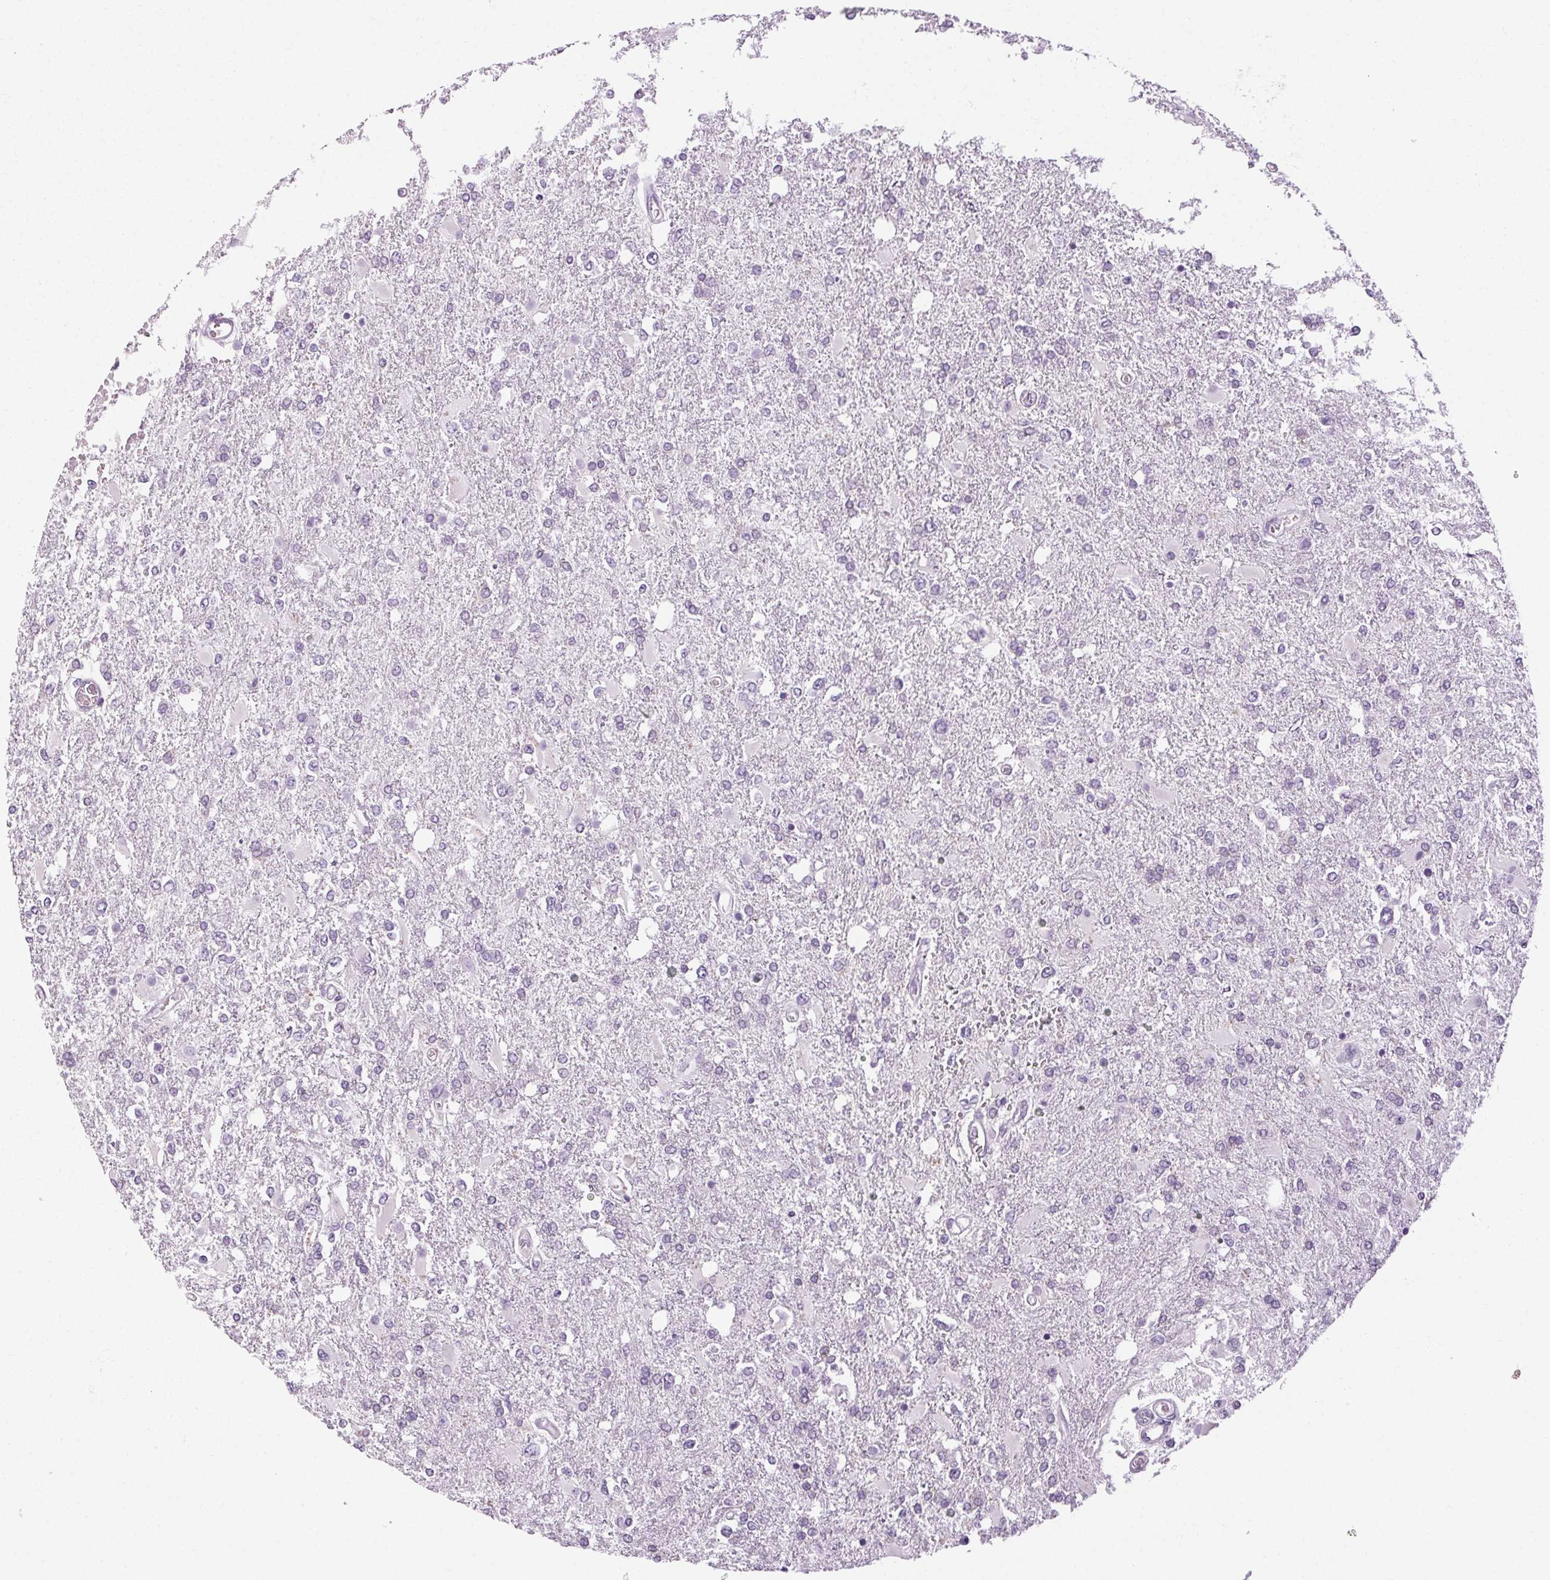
{"staining": {"intensity": "negative", "quantity": "none", "location": "none"}, "tissue": "glioma", "cell_type": "Tumor cells", "image_type": "cancer", "snomed": [{"axis": "morphology", "description": "Glioma, malignant, High grade"}, {"axis": "topography", "description": "Cerebral cortex"}], "caption": "A high-resolution image shows IHC staining of glioma, which reveals no significant positivity in tumor cells.", "gene": "POMC", "patient": {"sex": "male", "age": 79}}